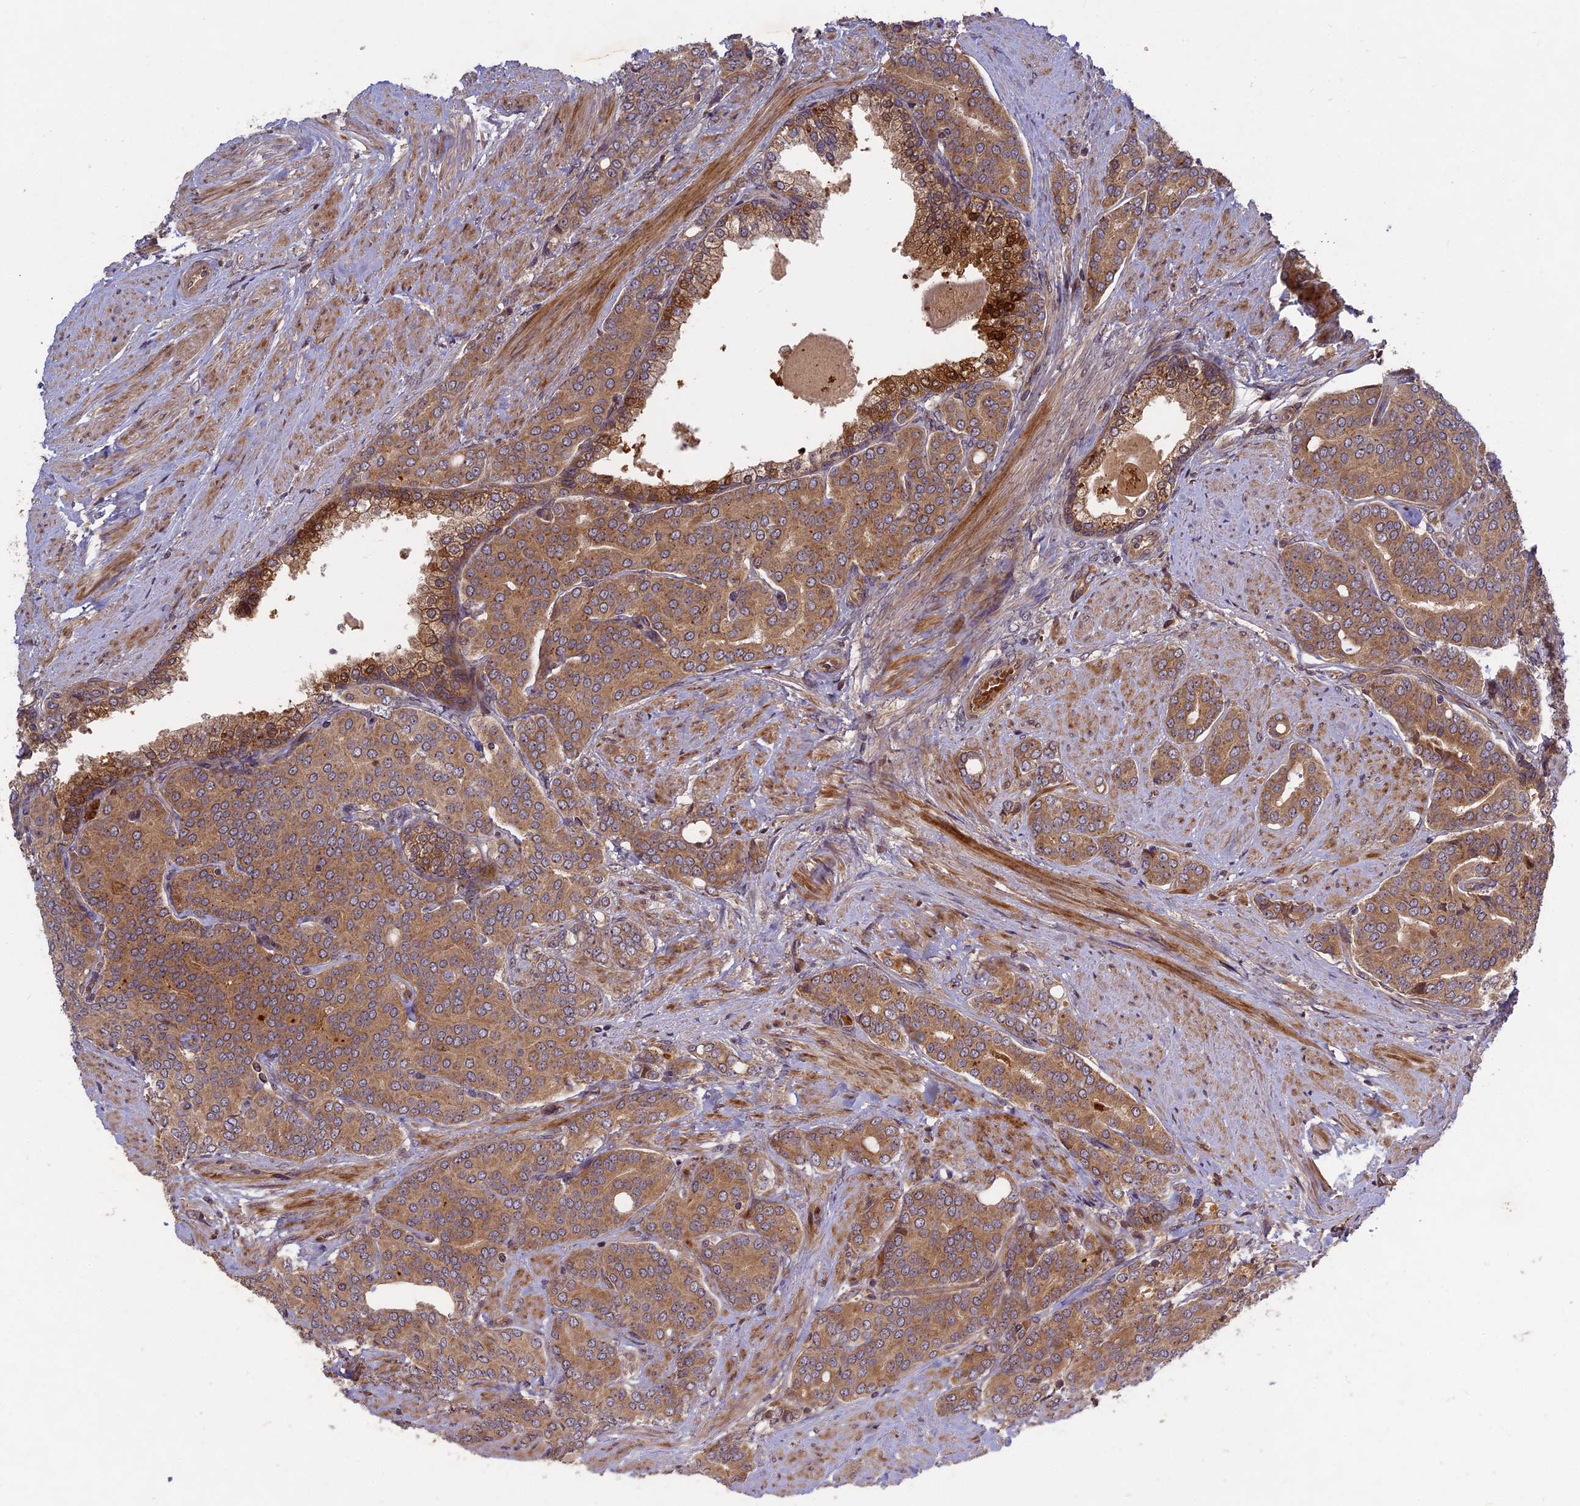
{"staining": {"intensity": "moderate", "quantity": "25%-75%", "location": "cytoplasmic/membranous"}, "tissue": "prostate cancer", "cell_type": "Tumor cells", "image_type": "cancer", "snomed": [{"axis": "morphology", "description": "Adenocarcinoma, High grade"}, {"axis": "topography", "description": "Prostate"}], "caption": "Protein staining of high-grade adenocarcinoma (prostate) tissue exhibits moderate cytoplasmic/membranous positivity in approximately 25%-75% of tumor cells.", "gene": "TMUB2", "patient": {"sex": "male", "age": 67}}